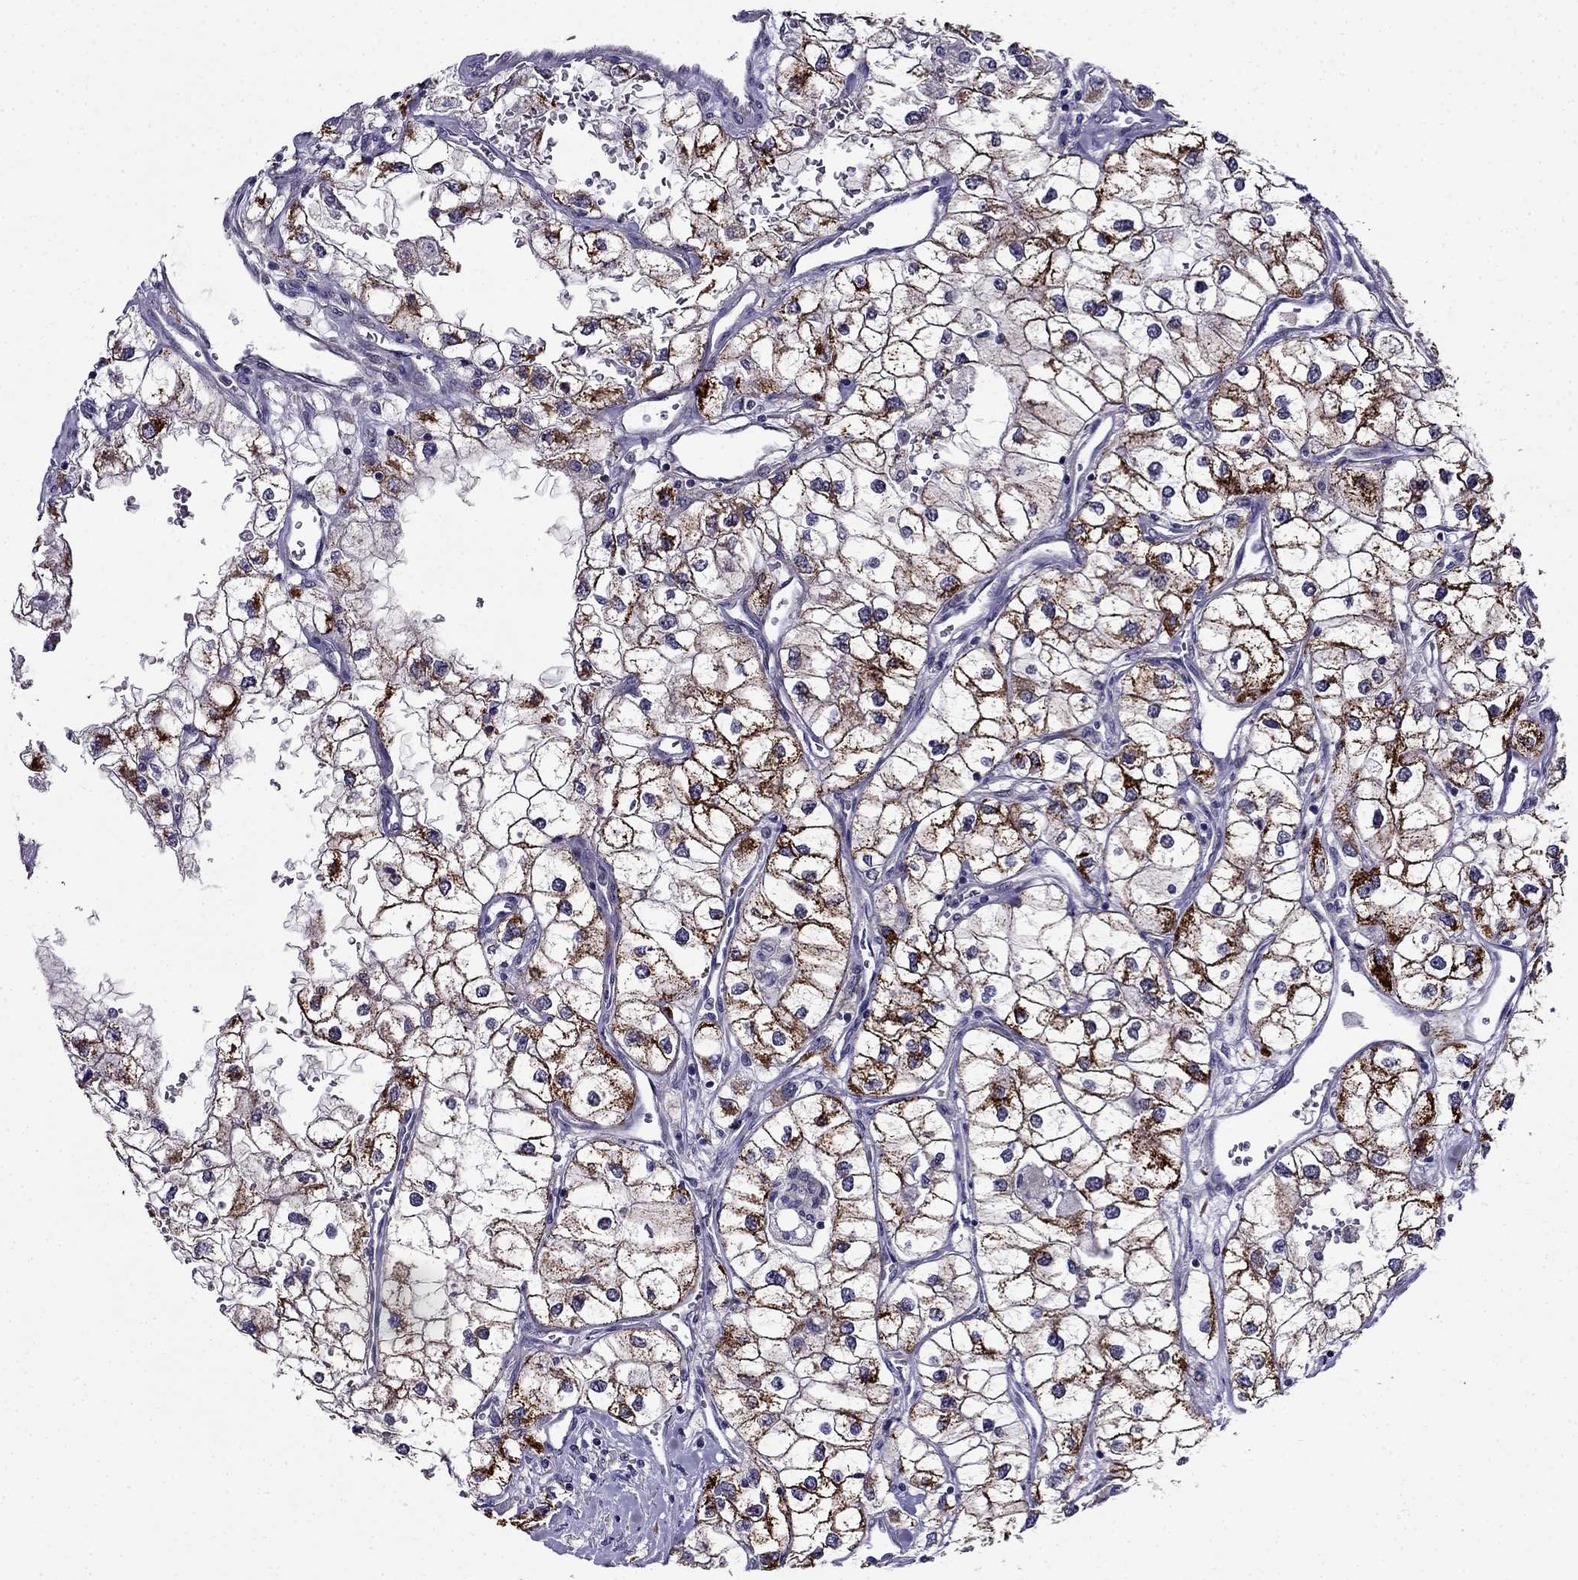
{"staining": {"intensity": "strong", "quantity": "25%-75%", "location": "cytoplasmic/membranous"}, "tissue": "renal cancer", "cell_type": "Tumor cells", "image_type": "cancer", "snomed": [{"axis": "morphology", "description": "Adenocarcinoma, NOS"}, {"axis": "topography", "description": "Kidney"}], "caption": "IHC (DAB (3,3'-diaminobenzidine)) staining of human adenocarcinoma (renal) exhibits strong cytoplasmic/membranous protein expression in approximately 25%-75% of tumor cells. (Stains: DAB in brown, nuclei in blue, Microscopy: brightfield microscopy at high magnification).", "gene": "PI16", "patient": {"sex": "male", "age": 59}}